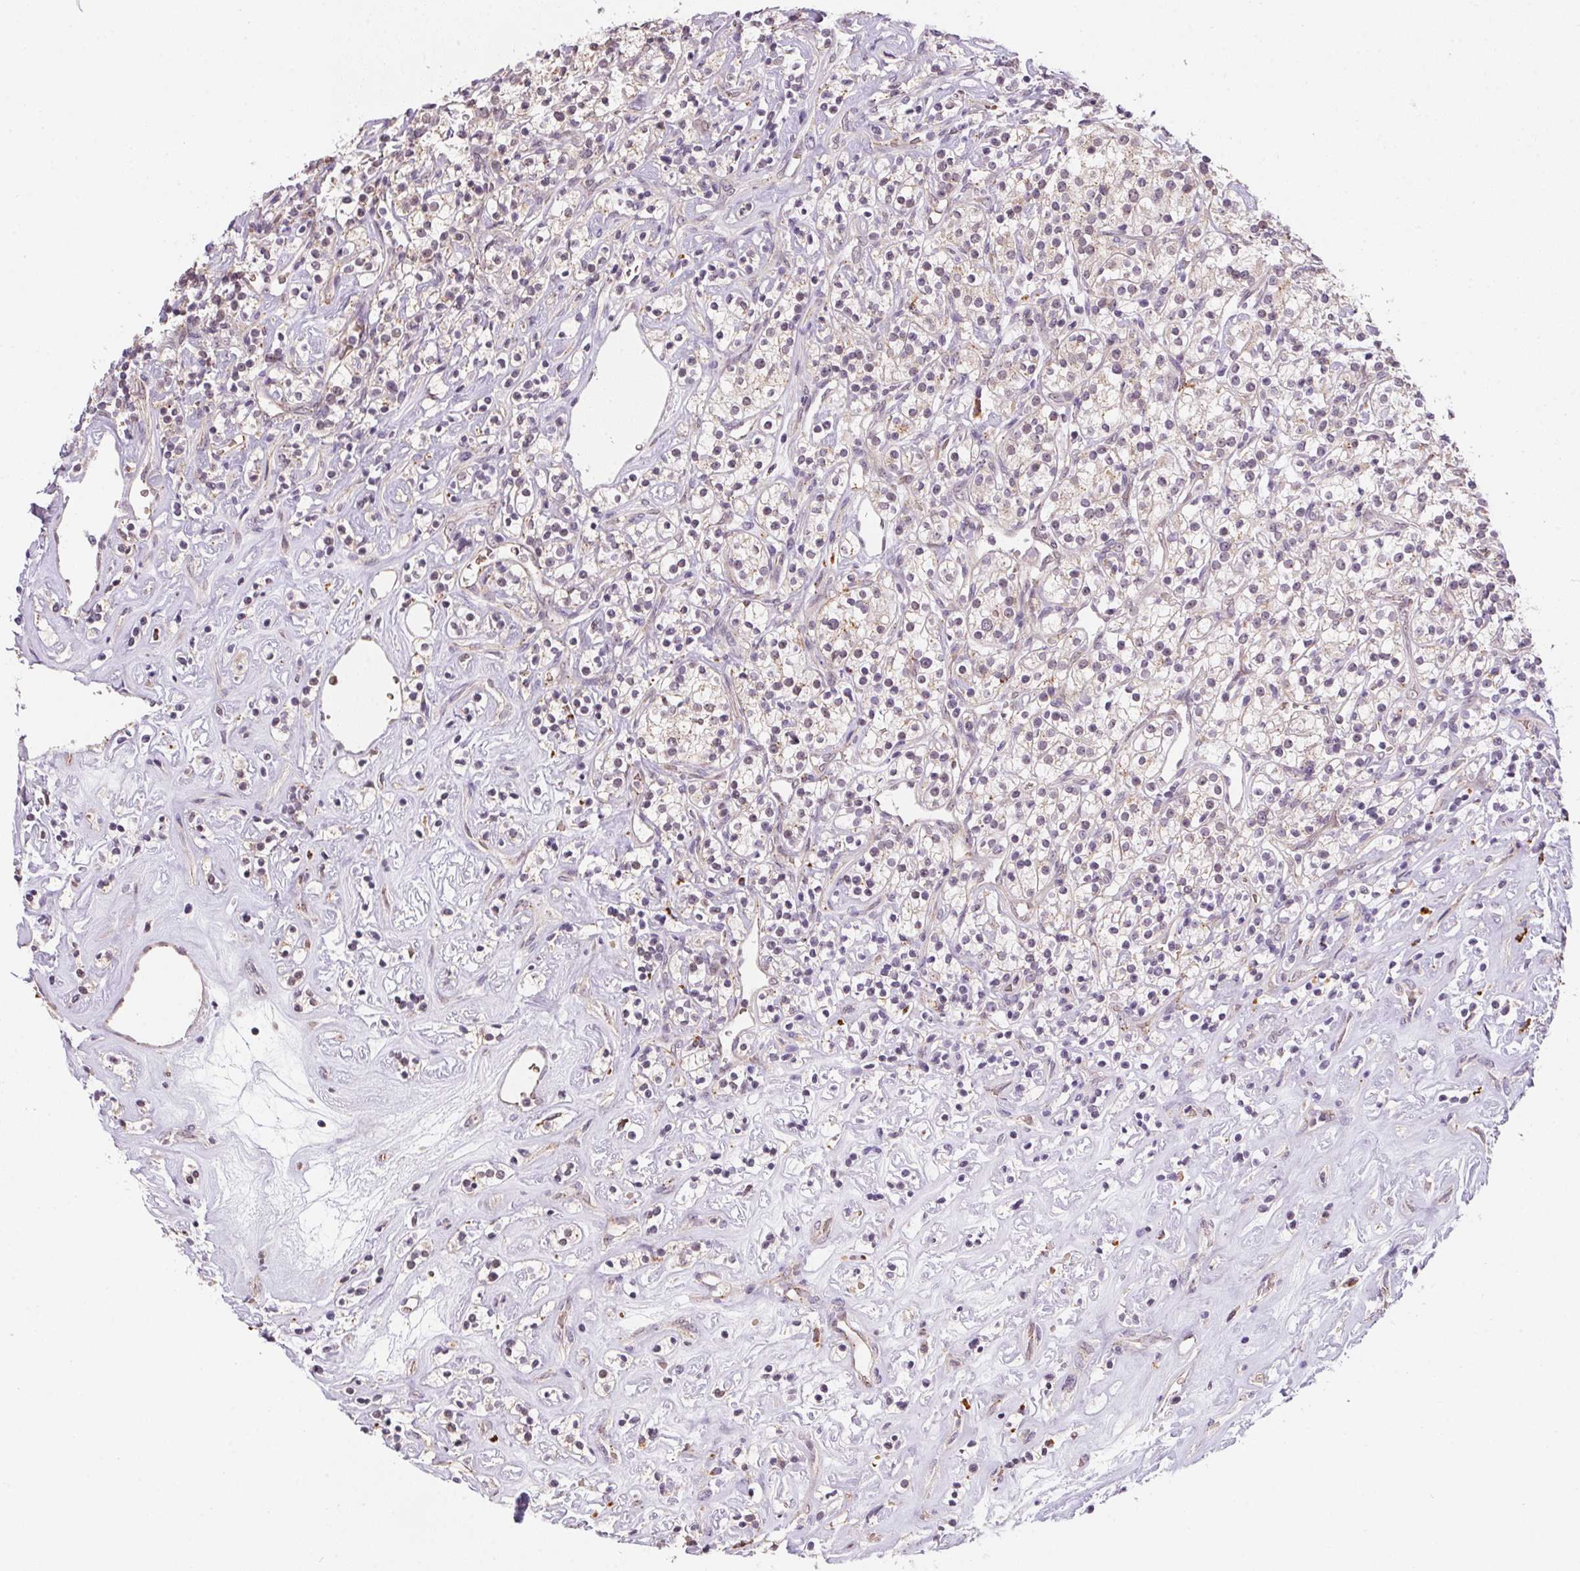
{"staining": {"intensity": "weak", "quantity": "<25%", "location": "cytoplasmic/membranous"}, "tissue": "renal cancer", "cell_type": "Tumor cells", "image_type": "cancer", "snomed": [{"axis": "morphology", "description": "Adenocarcinoma, NOS"}, {"axis": "topography", "description": "Kidney"}], "caption": "An image of adenocarcinoma (renal) stained for a protein reveals no brown staining in tumor cells.", "gene": "METTL13", "patient": {"sex": "male", "age": 77}}